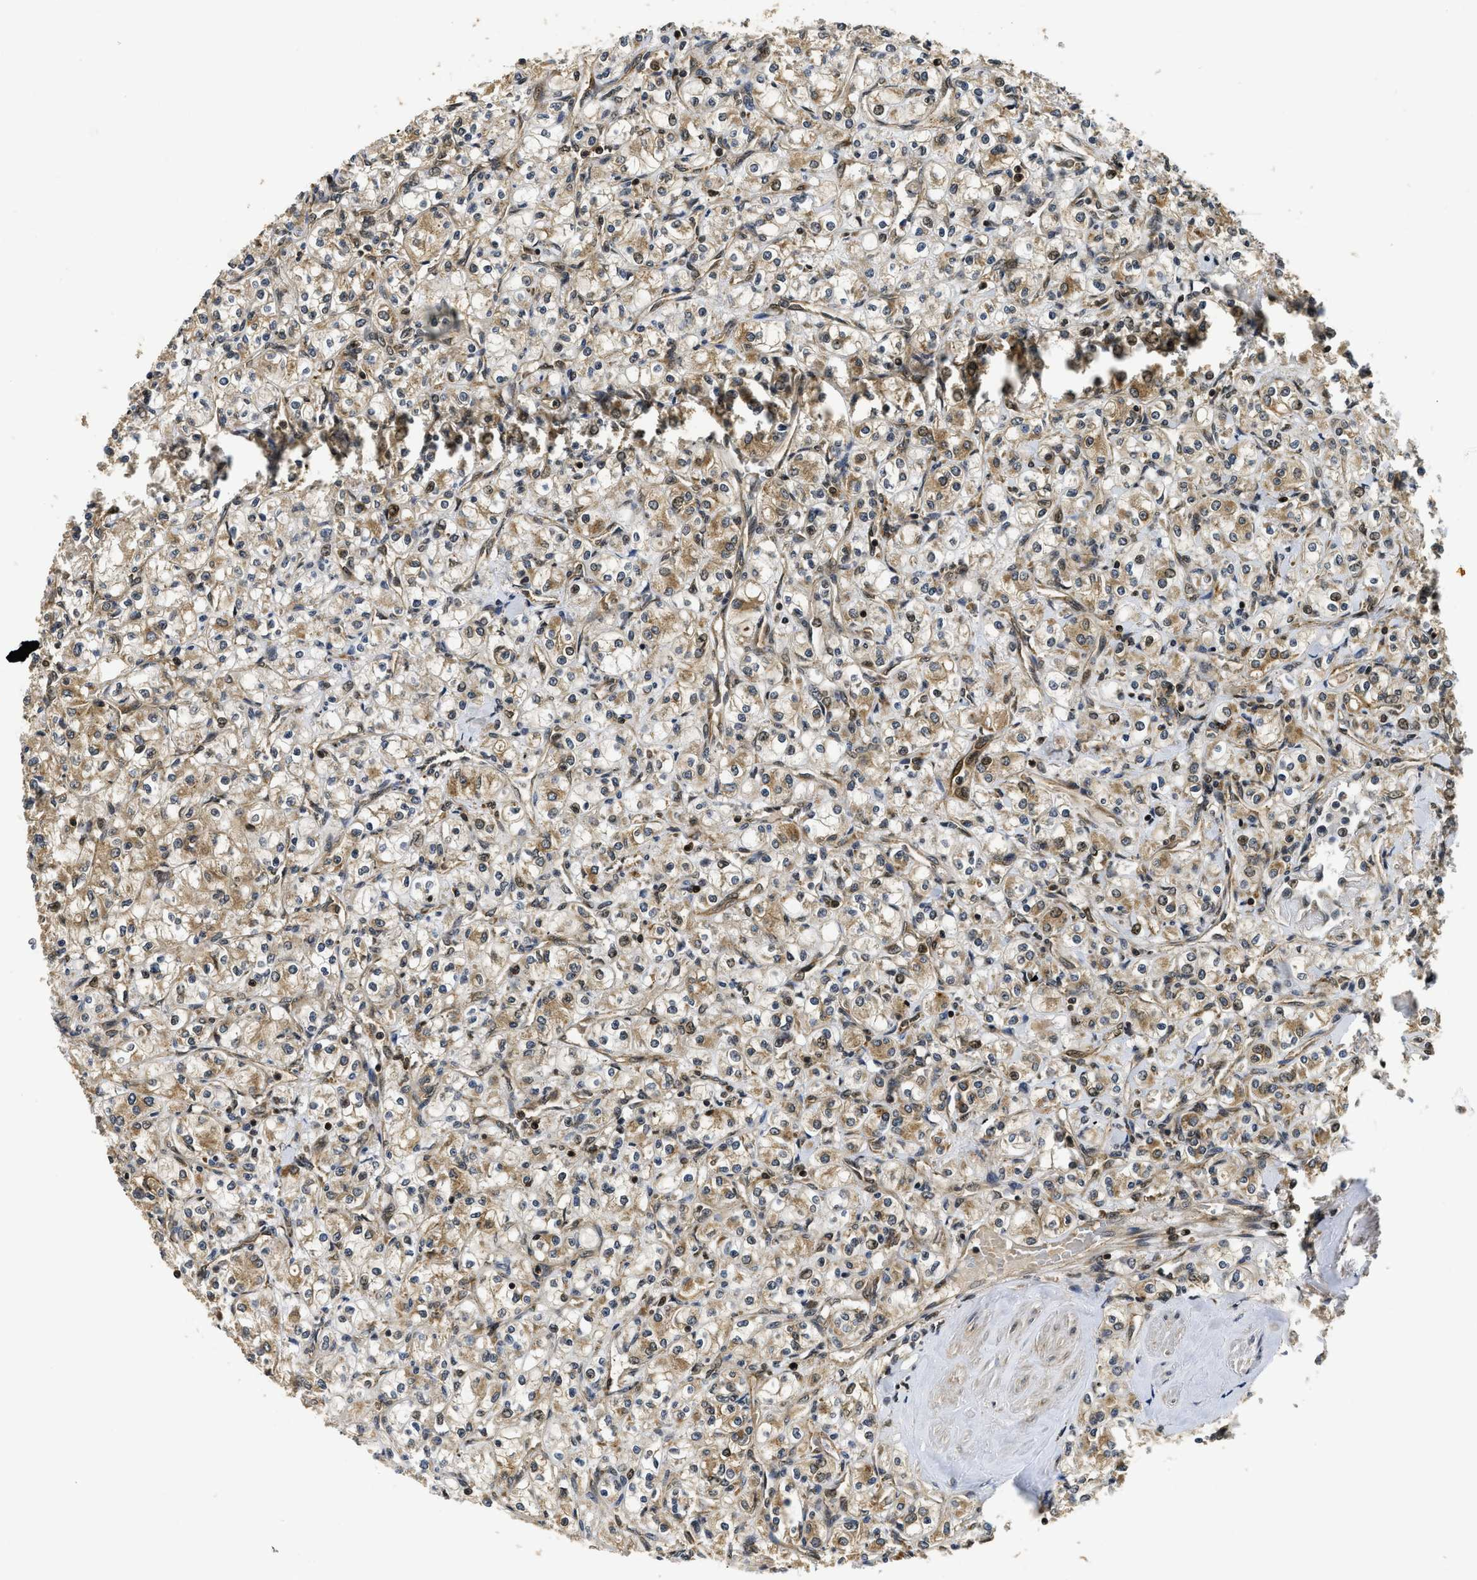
{"staining": {"intensity": "moderate", "quantity": ">75%", "location": "cytoplasmic/membranous,nuclear"}, "tissue": "renal cancer", "cell_type": "Tumor cells", "image_type": "cancer", "snomed": [{"axis": "morphology", "description": "Adenocarcinoma, NOS"}, {"axis": "topography", "description": "Kidney"}], "caption": "Tumor cells display moderate cytoplasmic/membranous and nuclear staining in about >75% of cells in renal cancer (adenocarcinoma). The staining was performed using DAB, with brown indicating positive protein expression. Nuclei are stained blue with hematoxylin.", "gene": "ADSL", "patient": {"sex": "male", "age": 77}}